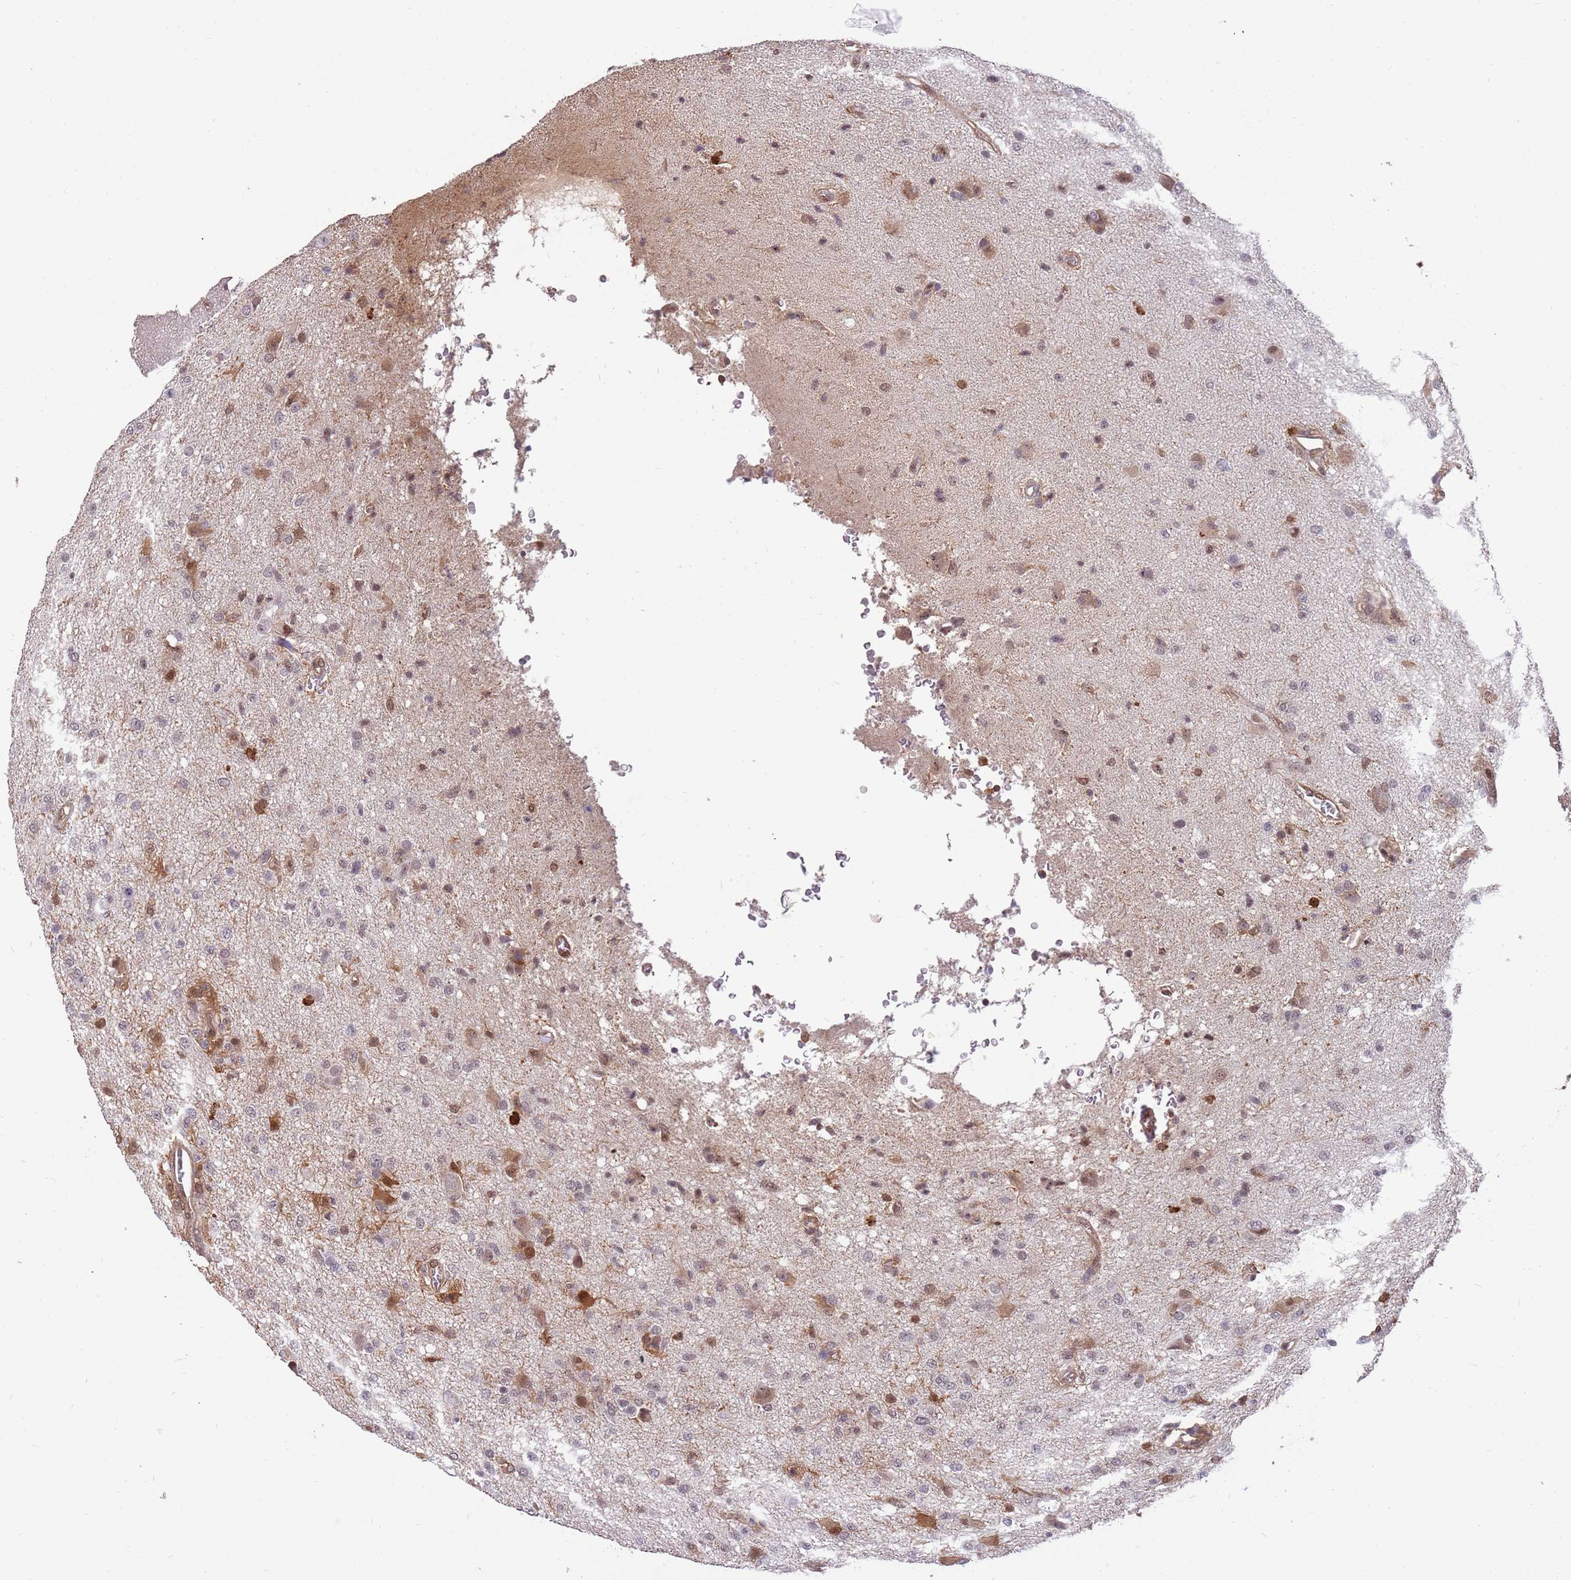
{"staining": {"intensity": "weak", "quantity": "<25%", "location": "nuclear"}, "tissue": "glioma", "cell_type": "Tumor cells", "image_type": "cancer", "snomed": [{"axis": "morphology", "description": "Glioma, malignant, High grade"}, {"axis": "topography", "description": "Brain"}], "caption": "IHC of glioma demonstrates no positivity in tumor cells.", "gene": "GBP2", "patient": {"sex": "female", "age": 57}}